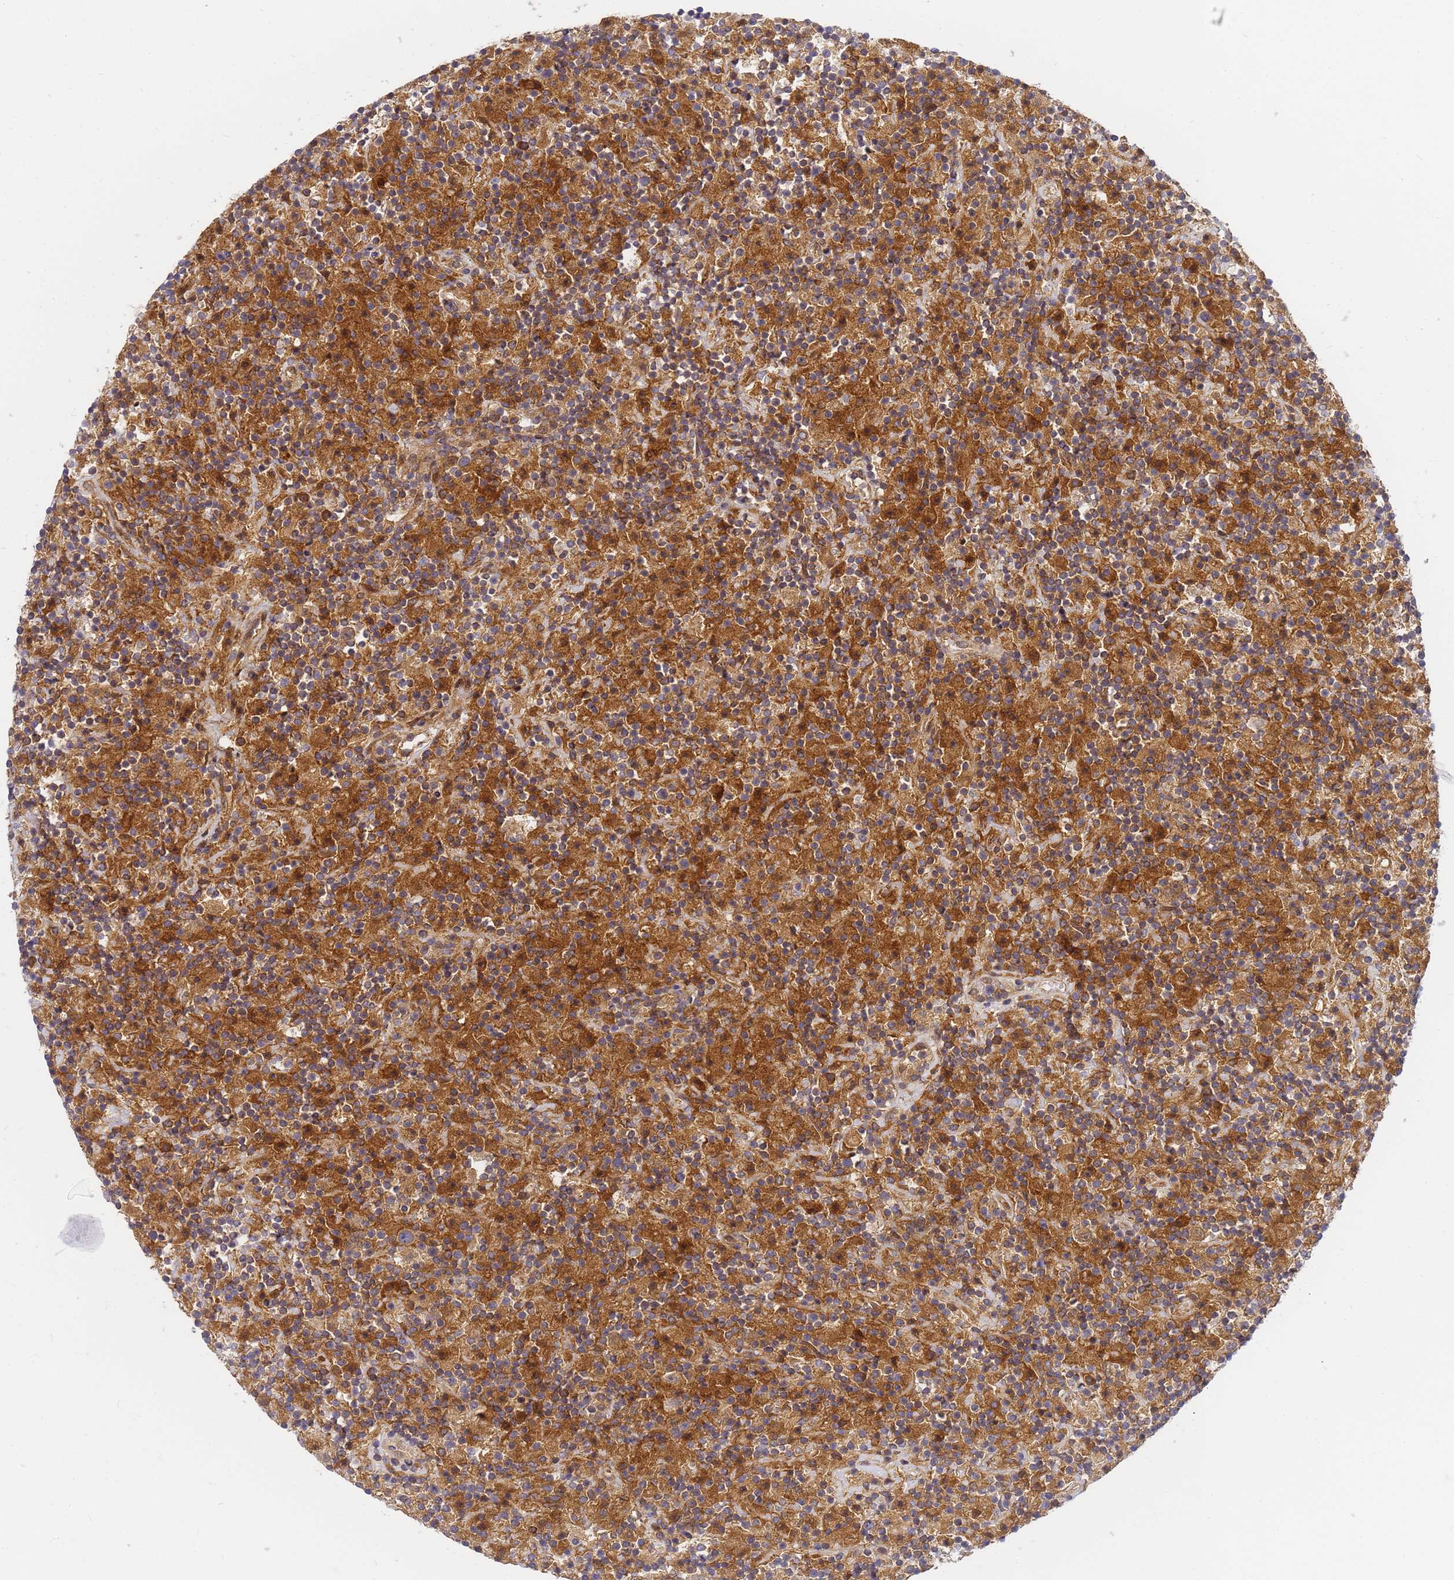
{"staining": {"intensity": "moderate", "quantity": ">75%", "location": "cytoplasmic/membranous"}, "tissue": "lymphoma", "cell_type": "Tumor cells", "image_type": "cancer", "snomed": [{"axis": "morphology", "description": "Hodgkin's disease, NOS"}, {"axis": "topography", "description": "Lymph node"}], "caption": "Lymphoma tissue shows moderate cytoplasmic/membranous staining in approximately >75% of tumor cells, visualized by immunohistochemistry.", "gene": "CHM", "patient": {"sex": "male", "age": 70}}